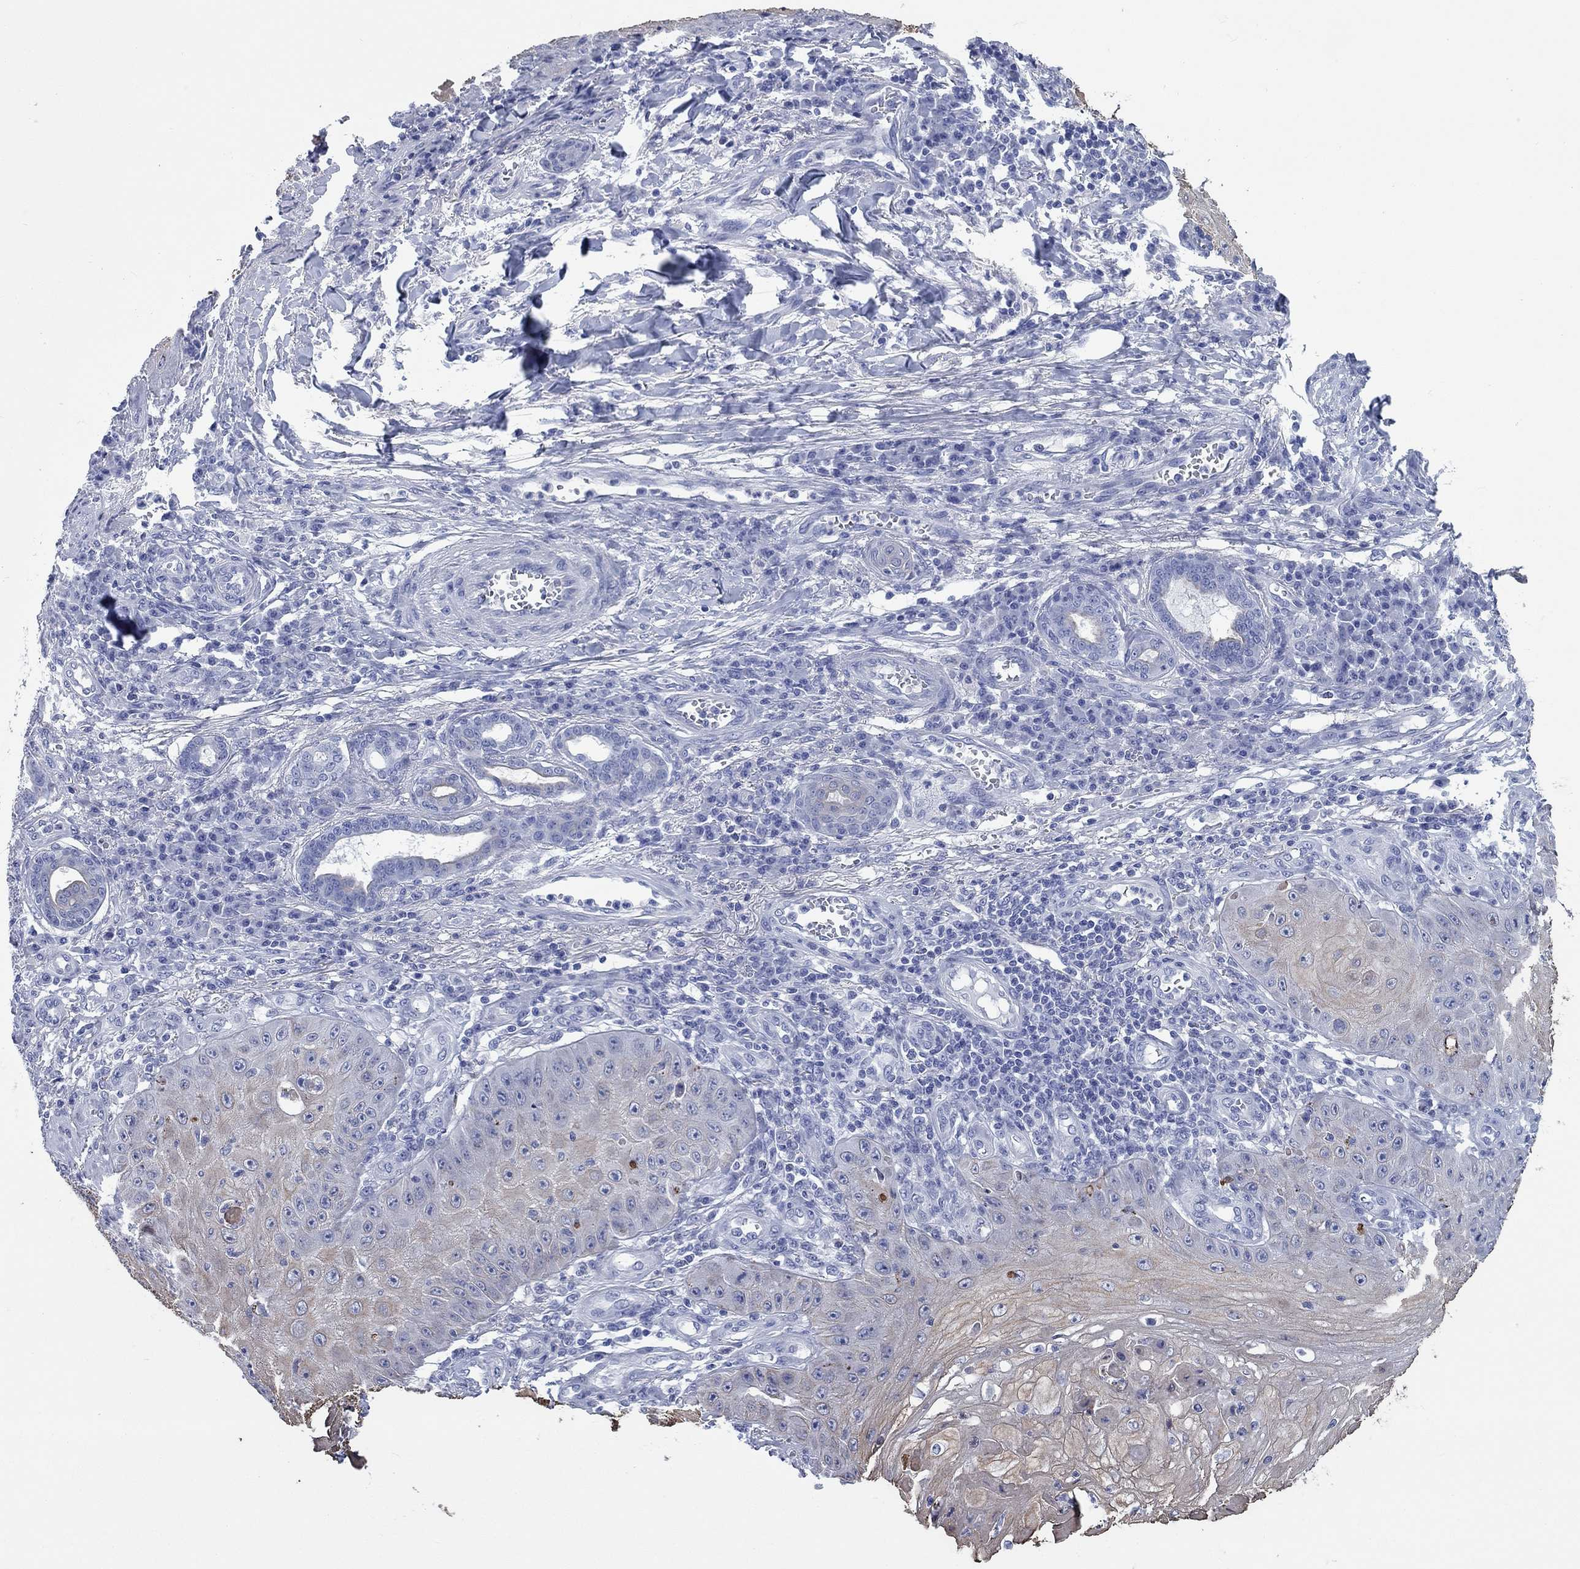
{"staining": {"intensity": "weak", "quantity": "25%-75%", "location": "cytoplasmic/membranous"}, "tissue": "skin cancer", "cell_type": "Tumor cells", "image_type": "cancer", "snomed": [{"axis": "morphology", "description": "Squamous cell carcinoma, NOS"}, {"axis": "topography", "description": "Skin"}], "caption": "Protein analysis of skin cancer tissue demonstrates weak cytoplasmic/membranous expression in about 25%-75% of tumor cells. (DAB IHC, brown staining for protein, blue staining for nuclei).", "gene": "CCNA1", "patient": {"sex": "male", "age": 70}}